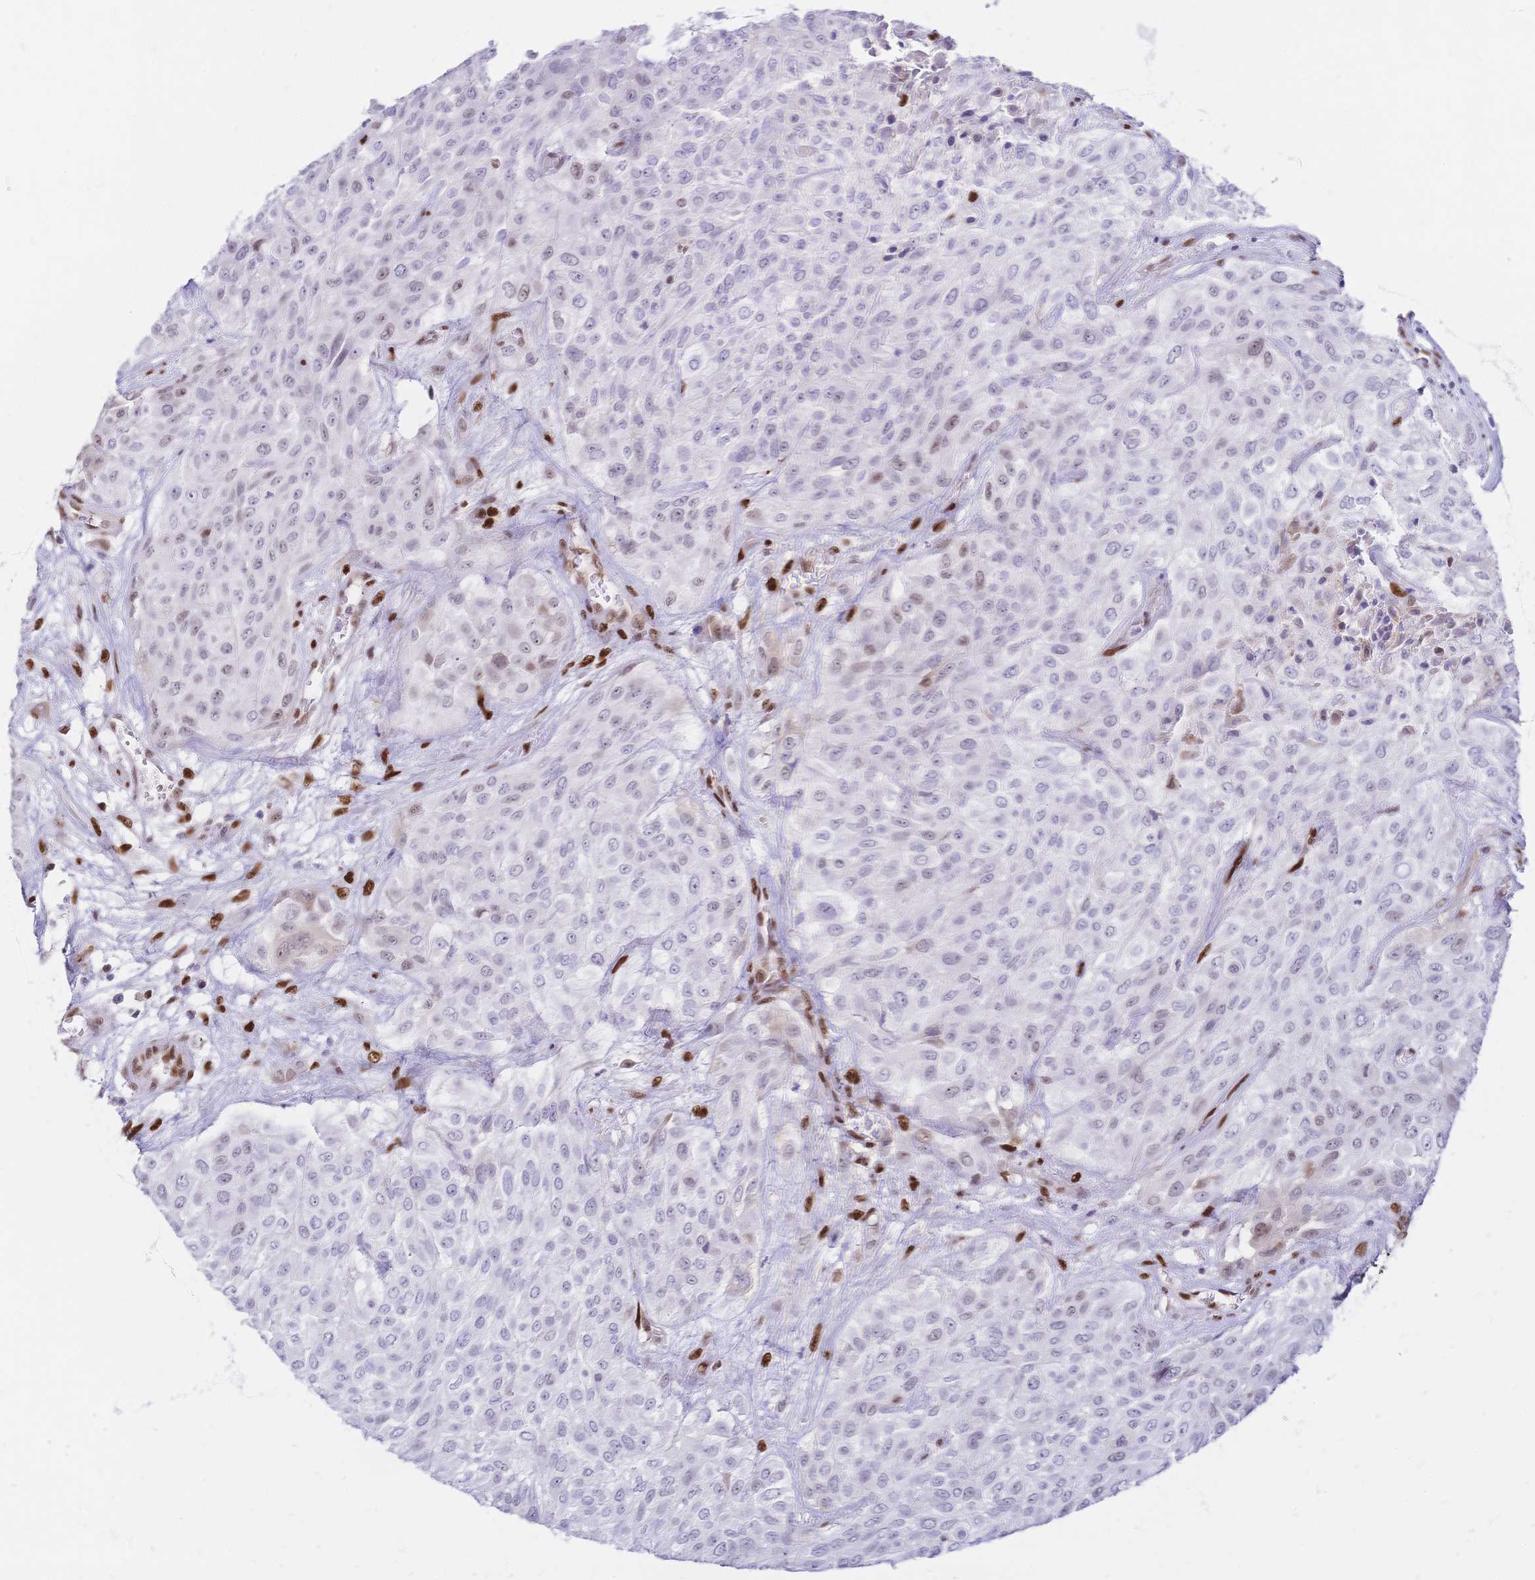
{"staining": {"intensity": "negative", "quantity": "none", "location": "none"}, "tissue": "urothelial cancer", "cell_type": "Tumor cells", "image_type": "cancer", "snomed": [{"axis": "morphology", "description": "Urothelial carcinoma, High grade"}, {"axis": "topography", "description": "Urinary bladder"}], "caption": "Tumor cells are negative for protein expression in human urothelial carcinoma (high-grade). (IHC, brightfield microscopy, high magnification).", "gene": "NFIC", "patient": {"sex": "male", "age": 57}}